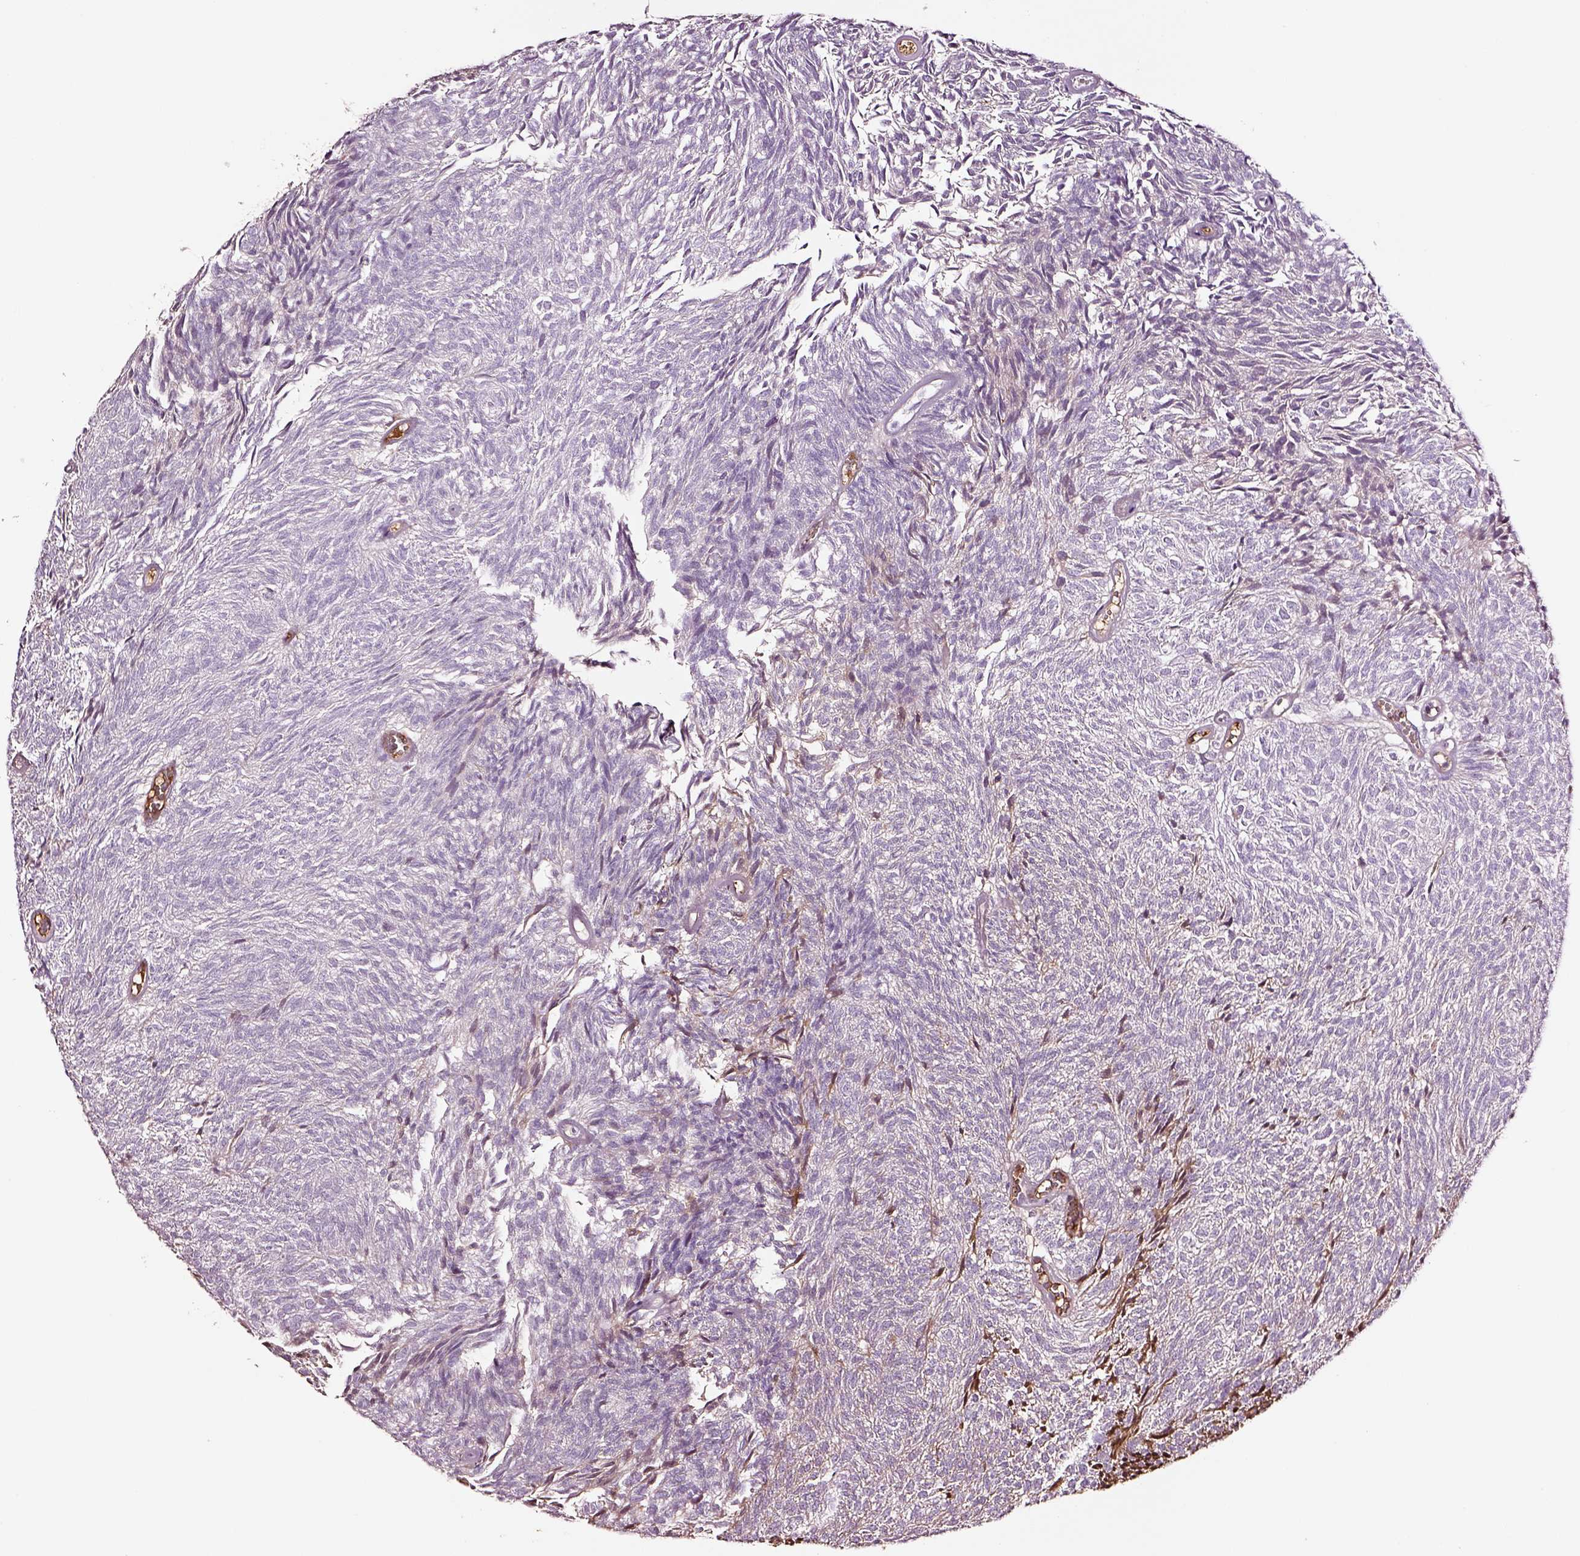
{"staining": {"intensity": "negative", "quantity": "none", "location": "none"}, "tissue": "urothelial cancer", "cell_type": "Tumor cells", "image_type": "cancer", "snomed": [{"axis": "morphology", "description": "Urothelial carcinoma, Low grade"}, {"axis": "topography", "description": "Urinary bladder"}], "caption": "DAB immunohistochemical staining of urothelial carcinoma (low-grade) shows no significant expression in tumor cells. Nuclei are stained in blue.", "gene": "TF", "patient": {"sex": "male", "age": 77}}